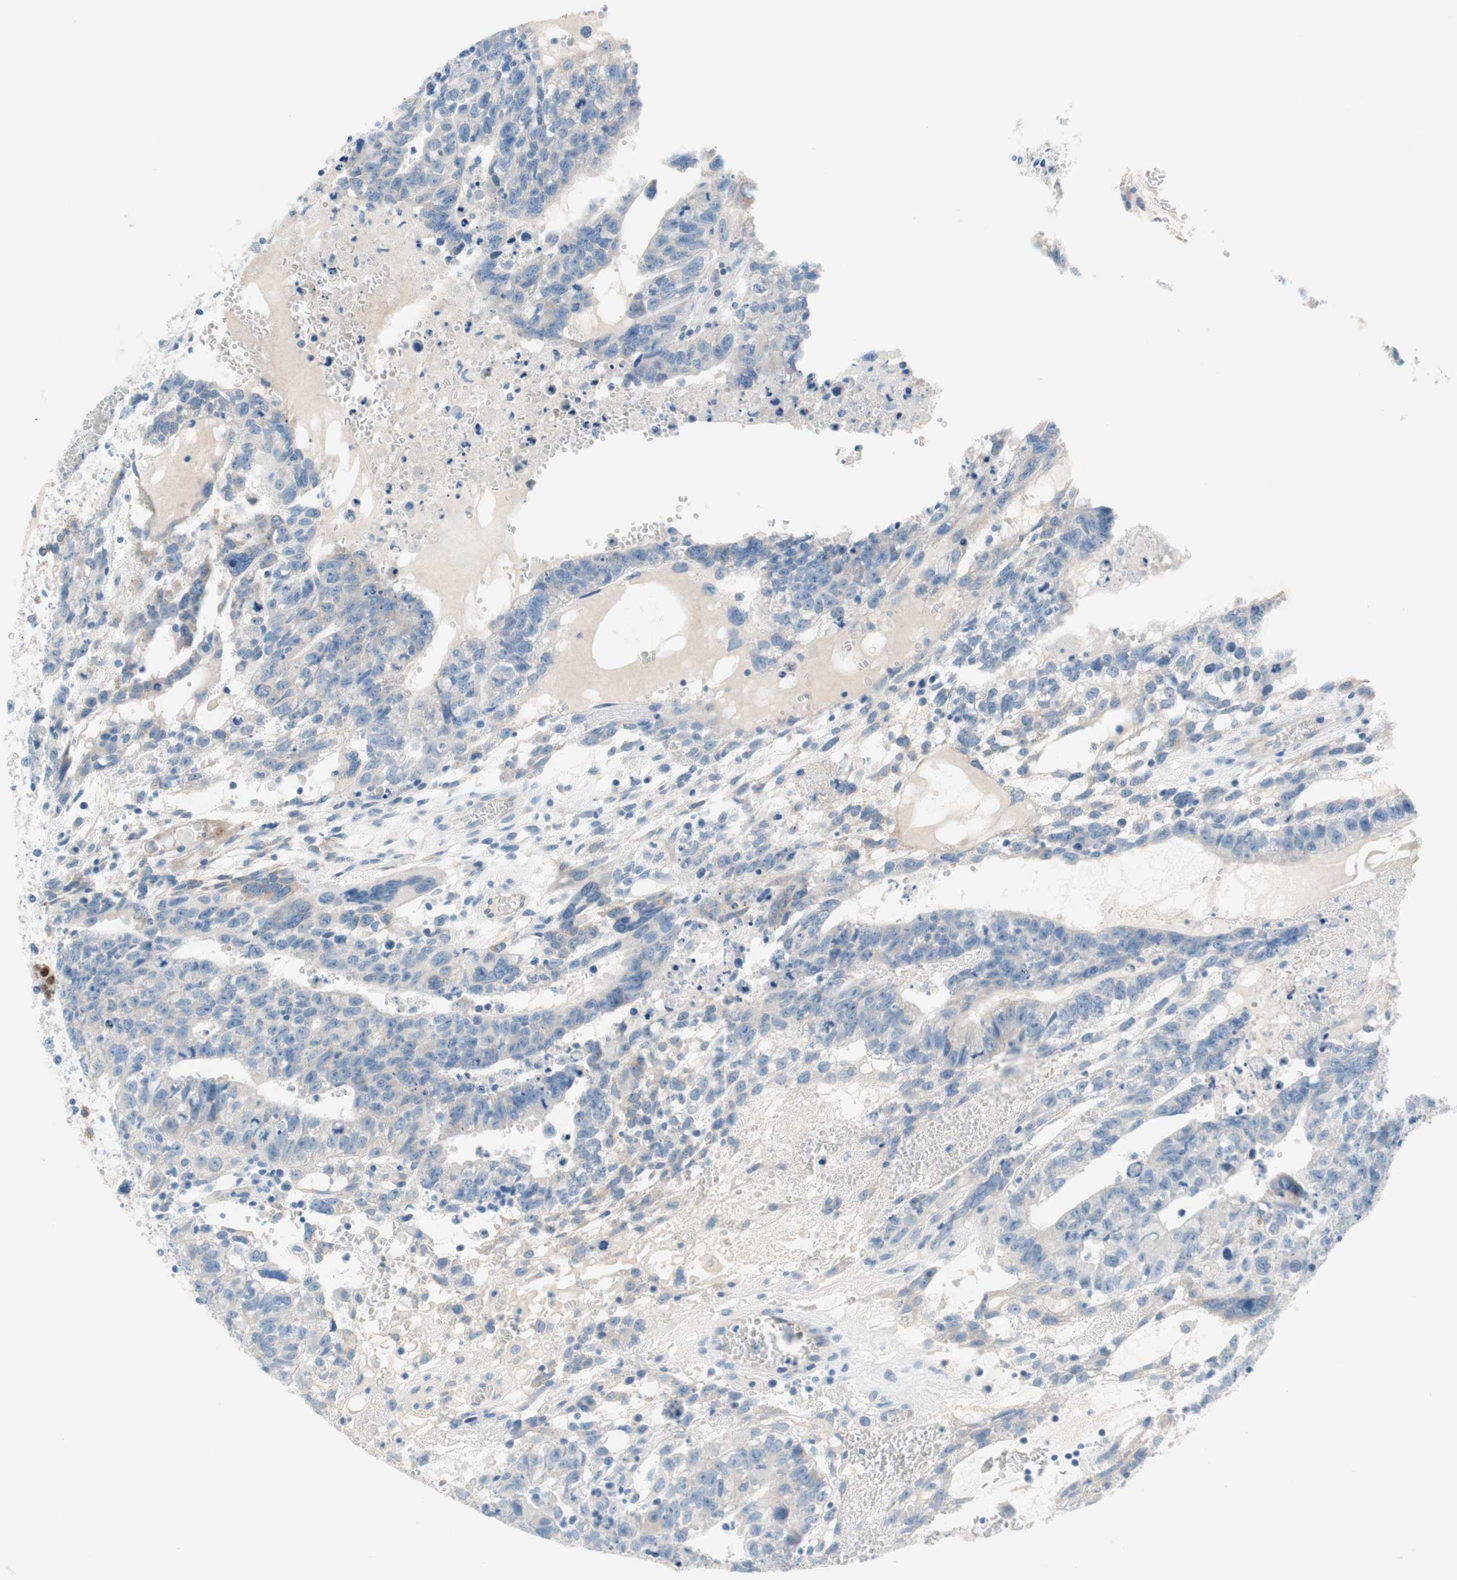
{"staining": {"intensity": "weak", "quantity": "25%-75%", "location": "cytoplasmic/membranous"}, "tissue": "testis cancer", "cell_type": "Tumor cells", "image_type": "cancer", "snomed": [{"axis": "morphology", "description": "Seminoma, NOS"}, {"axis": "morphology", "description": "Carcinoma, Embryonal, NOS"}, {"axis": "topography", "description": "Testis"}], "caption": "Tumor cells exhibit low levels of weak cytoplasmic/membranous positivity in approximately 25%-75% of cells in human testis embryonal carcinoma.", "gene": "PASD1", "patient": {"sex": "male", "age": 52}}